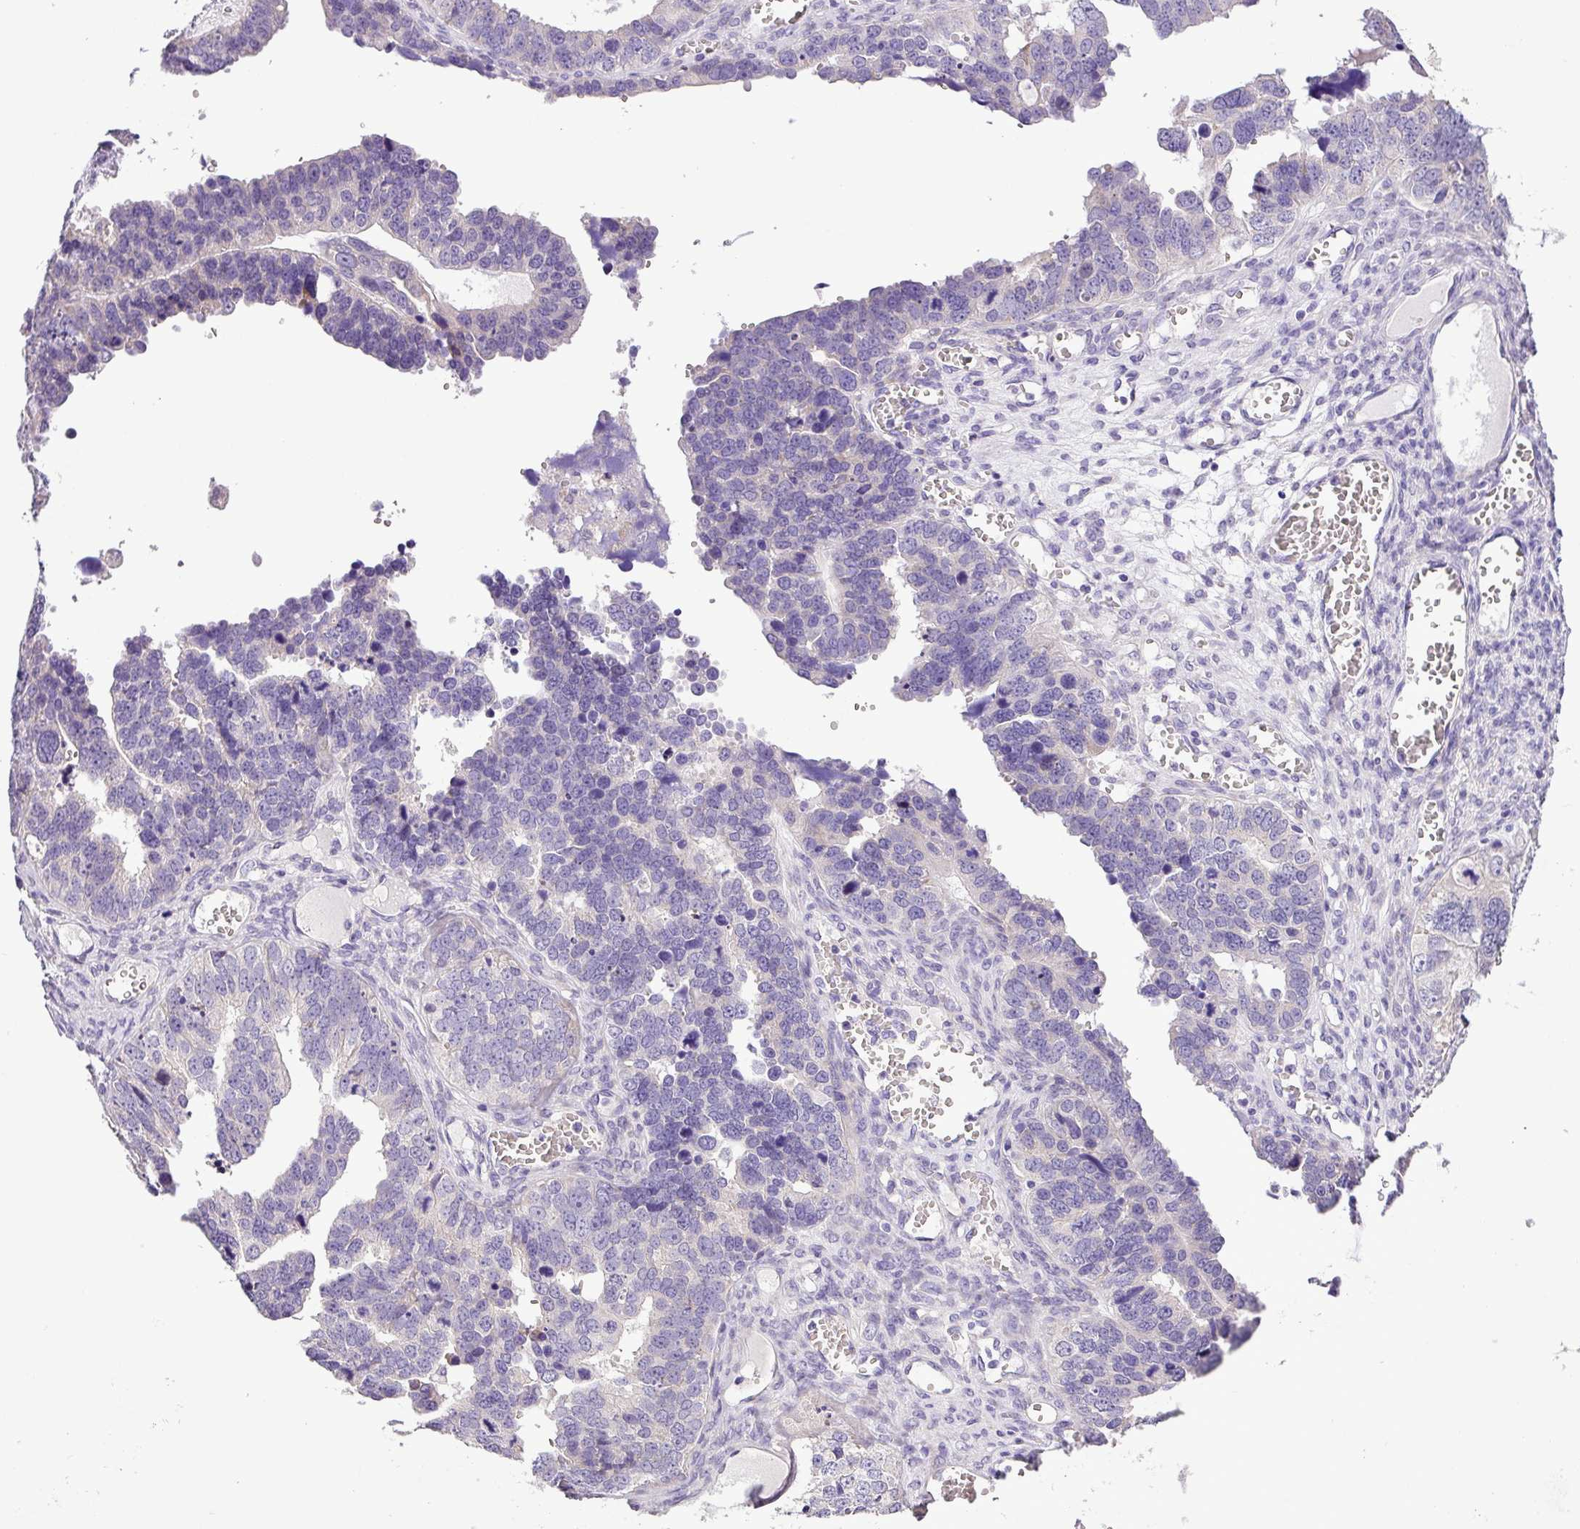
{"staining": {"intensity": "negative", "quantity": "none", "location": "none"}, "tissue": "ovarian cancer", "cell_type": "Tumor cells", "image_type": "cancer", "snomed": [{"axis": "morphology", "description": "Cystadenocarcinoma, serous, NOS"}, {"axis": "topography", "description": "Ovary"}], "caption": "This photomicrograph is of ovarian cancer stained with IHC to label a protein in brown with the nuclei are counter-stained blue. There is no staining in tumor cells.", "gene": "MOCS3", "patient": {"sex": "female", "age": 76}}